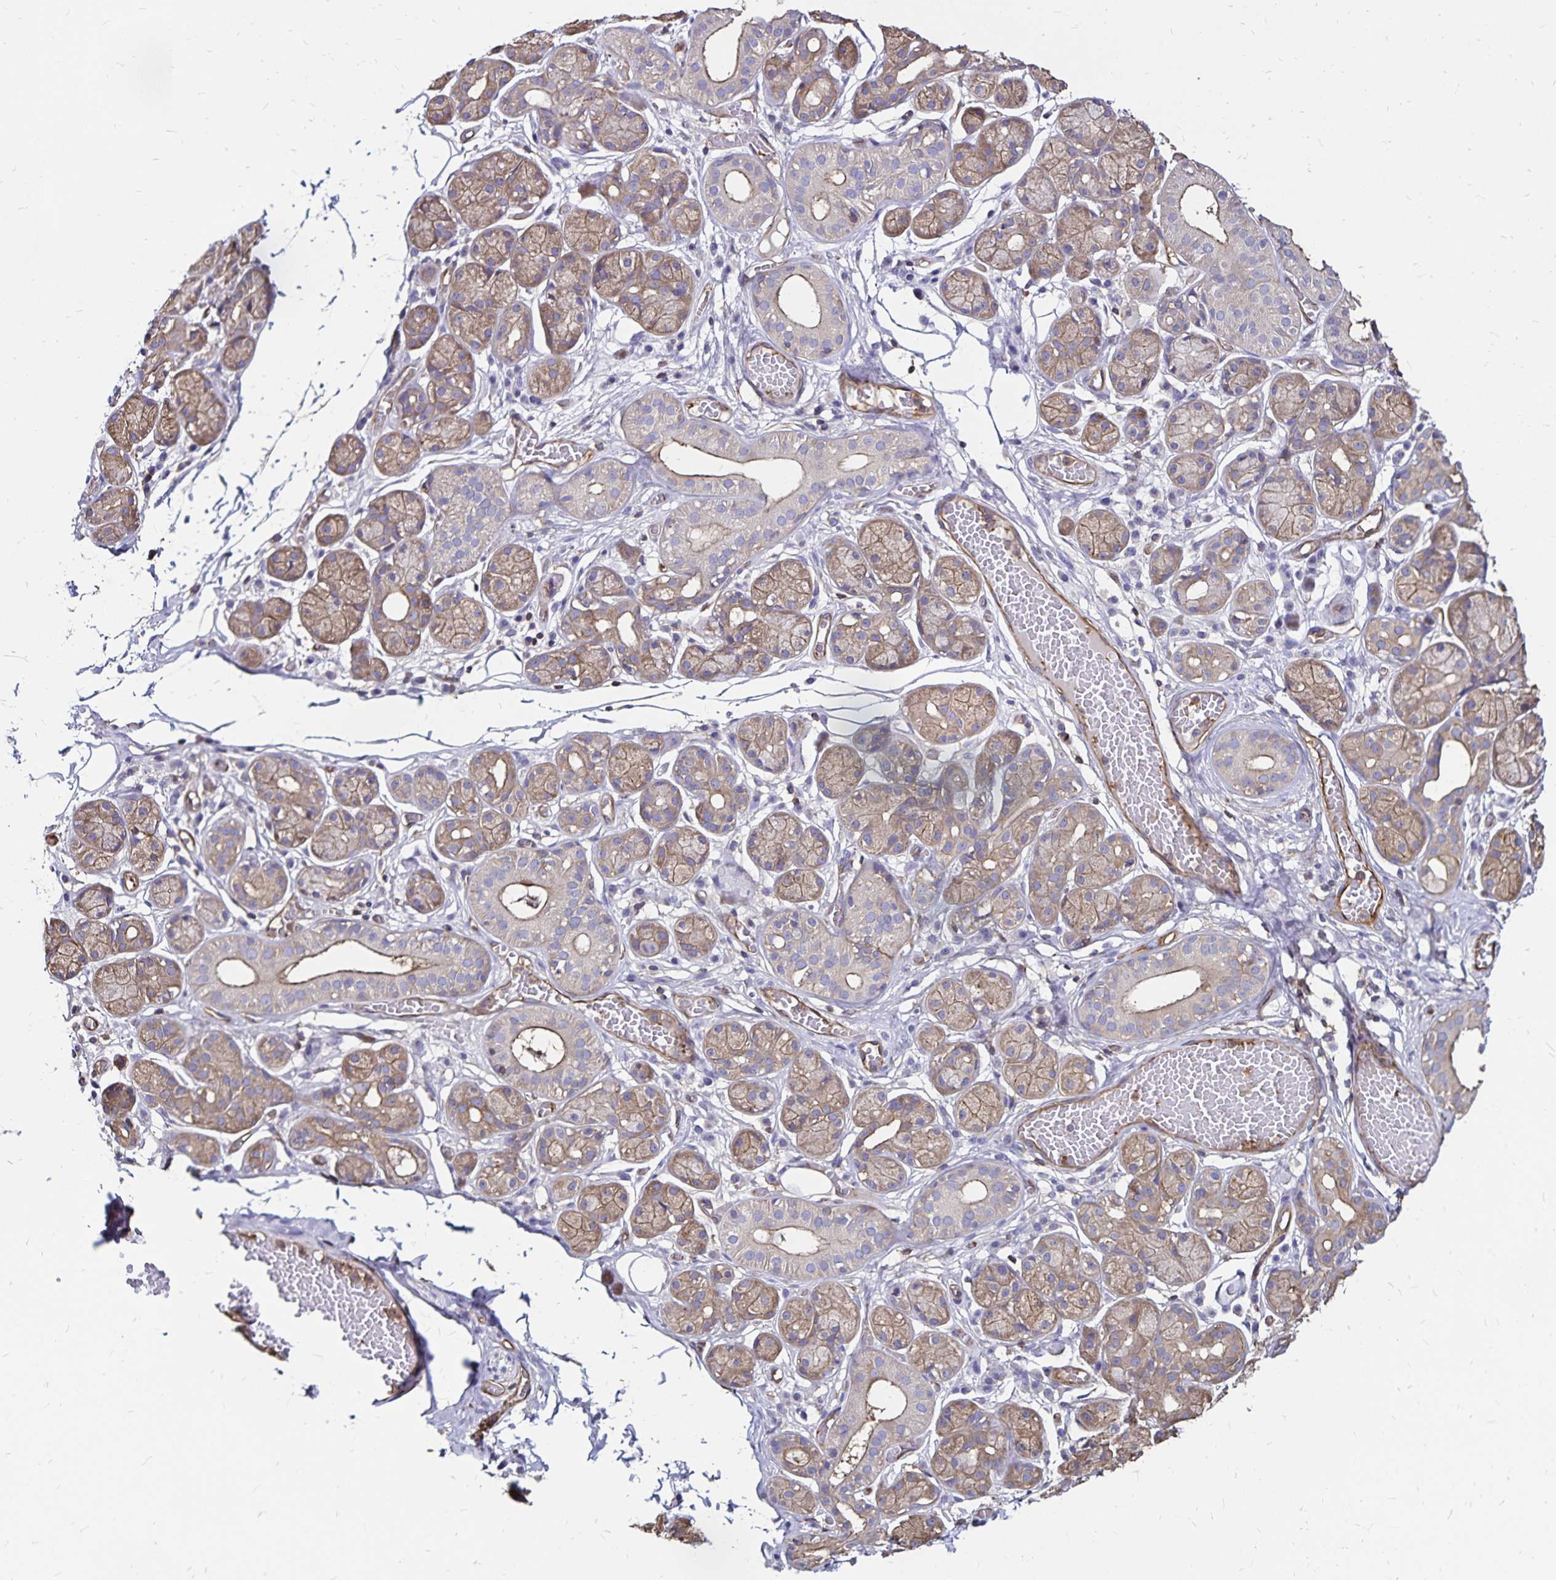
{"staining": {"intensity": "moderate", "quantity": "25%-75%", "location": "cytoplasmic/membranous"}, "tissue": "salivary gland", "cell_type": "Glandular cells", "image_type": "normal", "snomed": [{"axis": "morphology", "description": "Normal tissue, NOS"}, {"axis": "topography", "description": "Salivary gland"}, {"axis": "topography", "description": "Peripheral nerve tissue"}], "caption": "Protein analysis of unremarkable salivary gland shows moderate cytoplasmic/membranous expression in approximately 25%-75% of glandular cells.", "gene": "RPRML", "patient": {"sex": "male", "age": 71}}